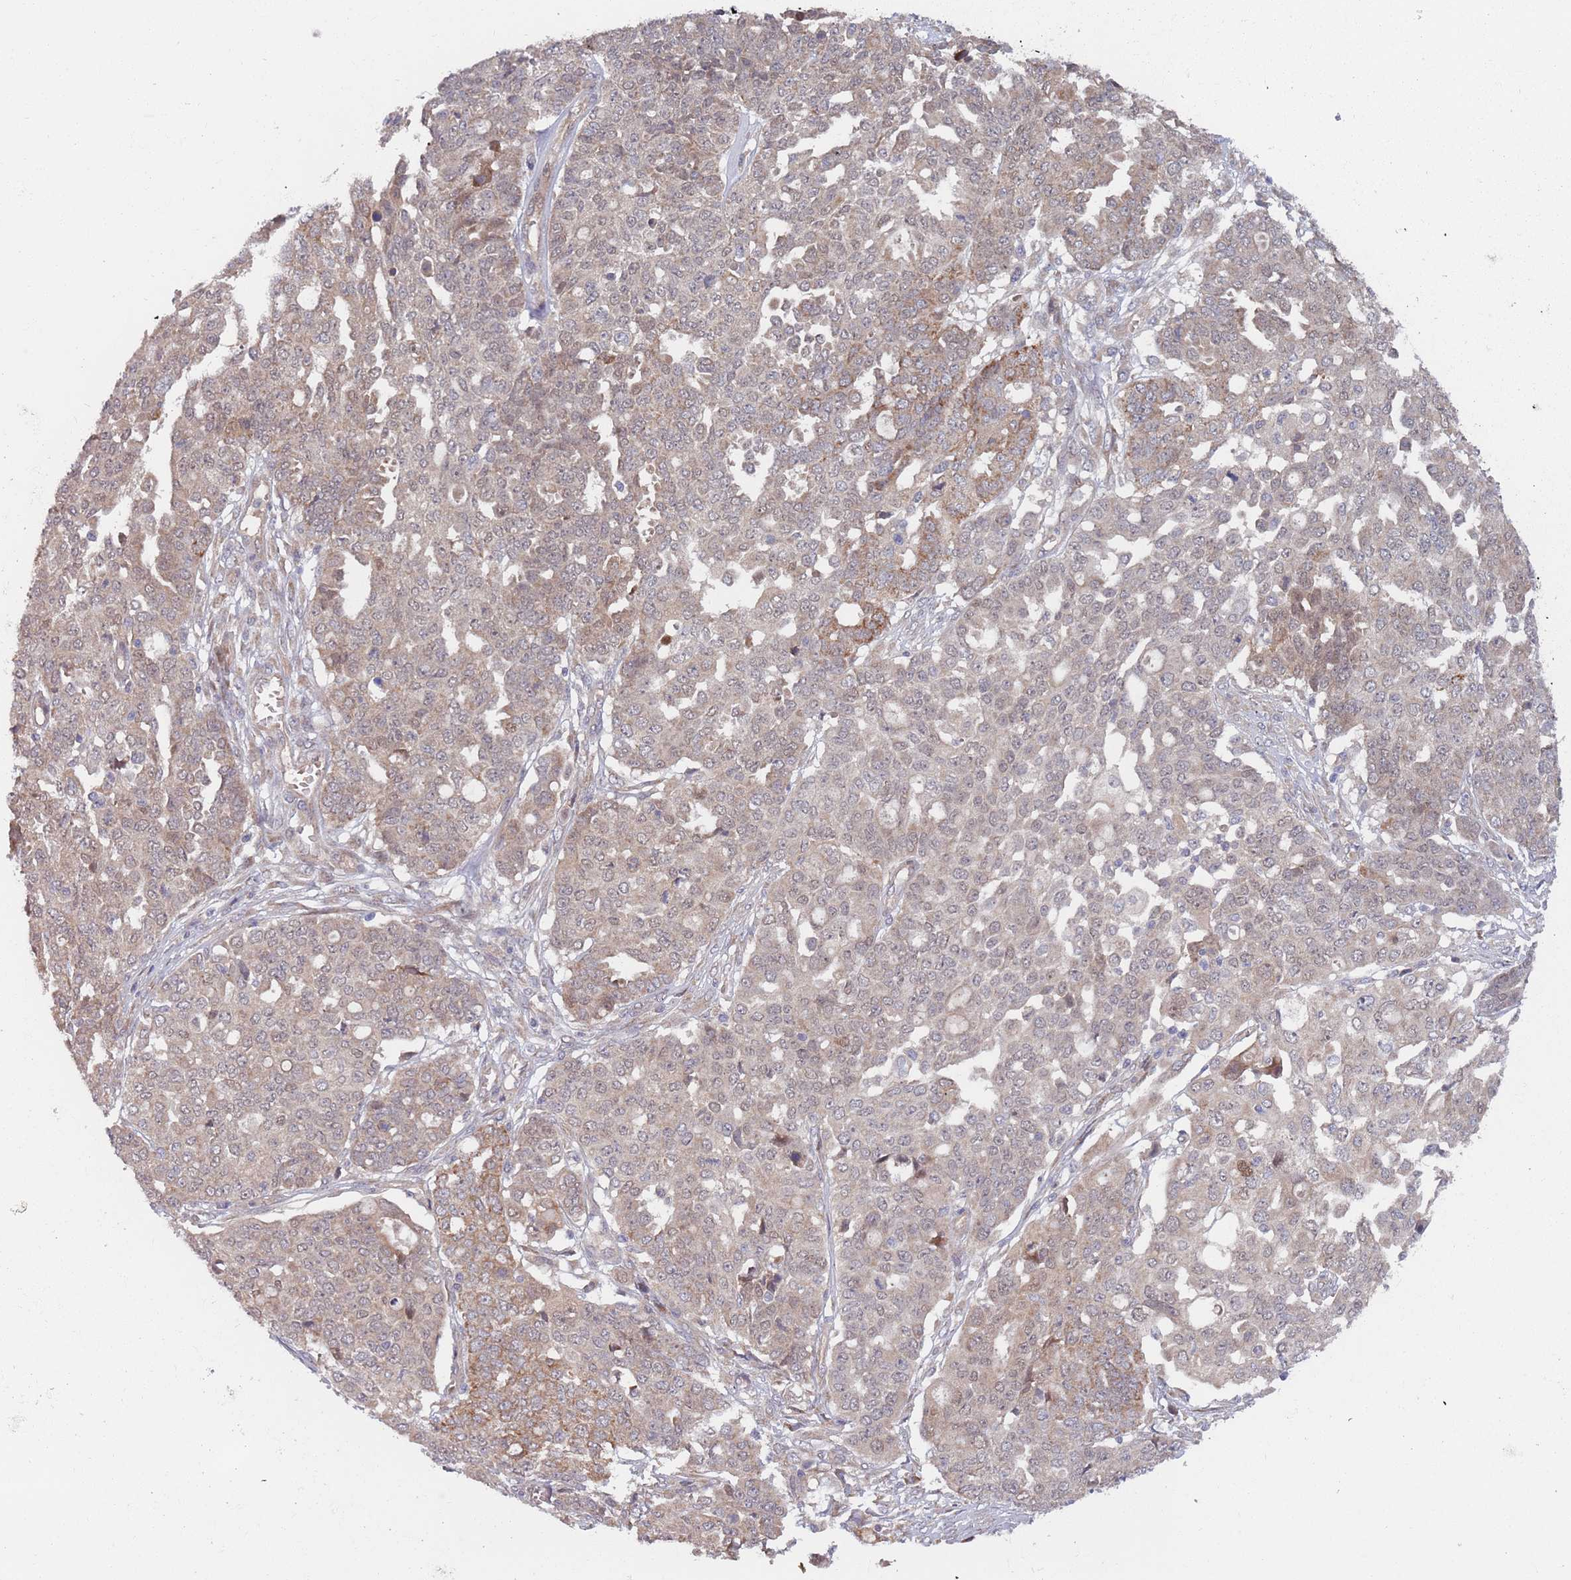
{"staining": {"intensity": "weak", "quantity": "<25%", "location": "cytoplasmic/membranous"}, "tissue": "ovarian cancer", "cell_type": "Tumor cells", "image_type": "cancer", "snomed": [{"axis": "morphology", "description": "Cystadenocarcinoma, serous, NOS"}, {"axis": "topography", "description": "Soft tissue"}, {"axis": "topography", "description": "Ovary"}], "caption": "A high-resolution image shows IHC staining of ovarian serous cystadenocarcinoma, which shows no significant staining in tumor cells.", "gene": "ZNF140", "patient": {"sex": "female", "age": 57}}